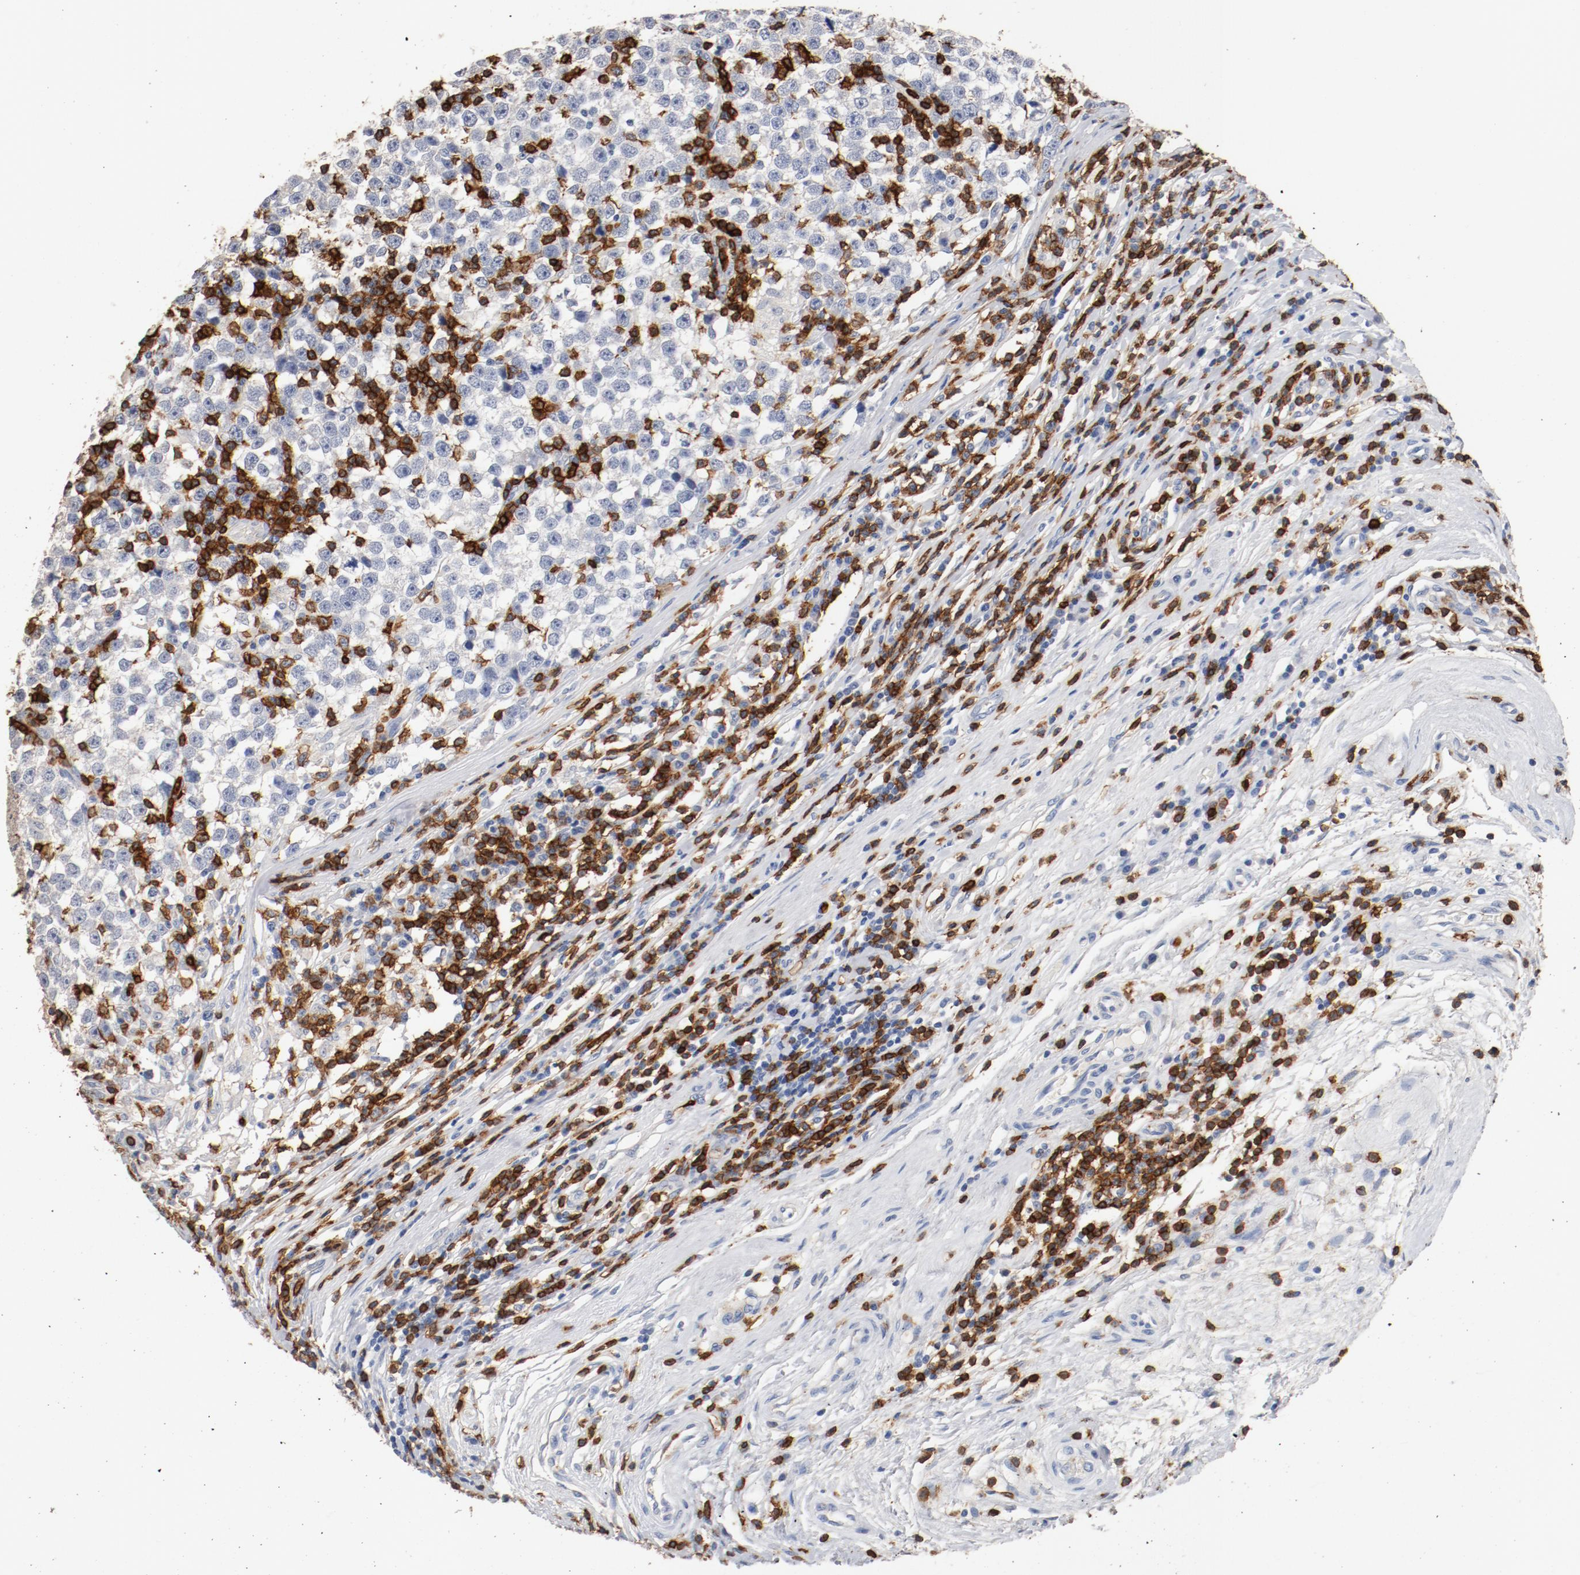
{"staining": {"intensity": "negative", "quantity": "none", "location": "none"}, "tissue": "testis cancer", "cell_type": "Tumor cells", "image_type": "cancer", "snomed": [{"axis": "morphology", "description": "Seminoma, NOS"}, {"axis": "topography", "description": "Testis"}], "caption": "Testis seminoma was stained to show a protein in brown. There is no significant positivity in tumor cells.", "gene": "CD247", "patient": {"sex": "male", "age": 43}}